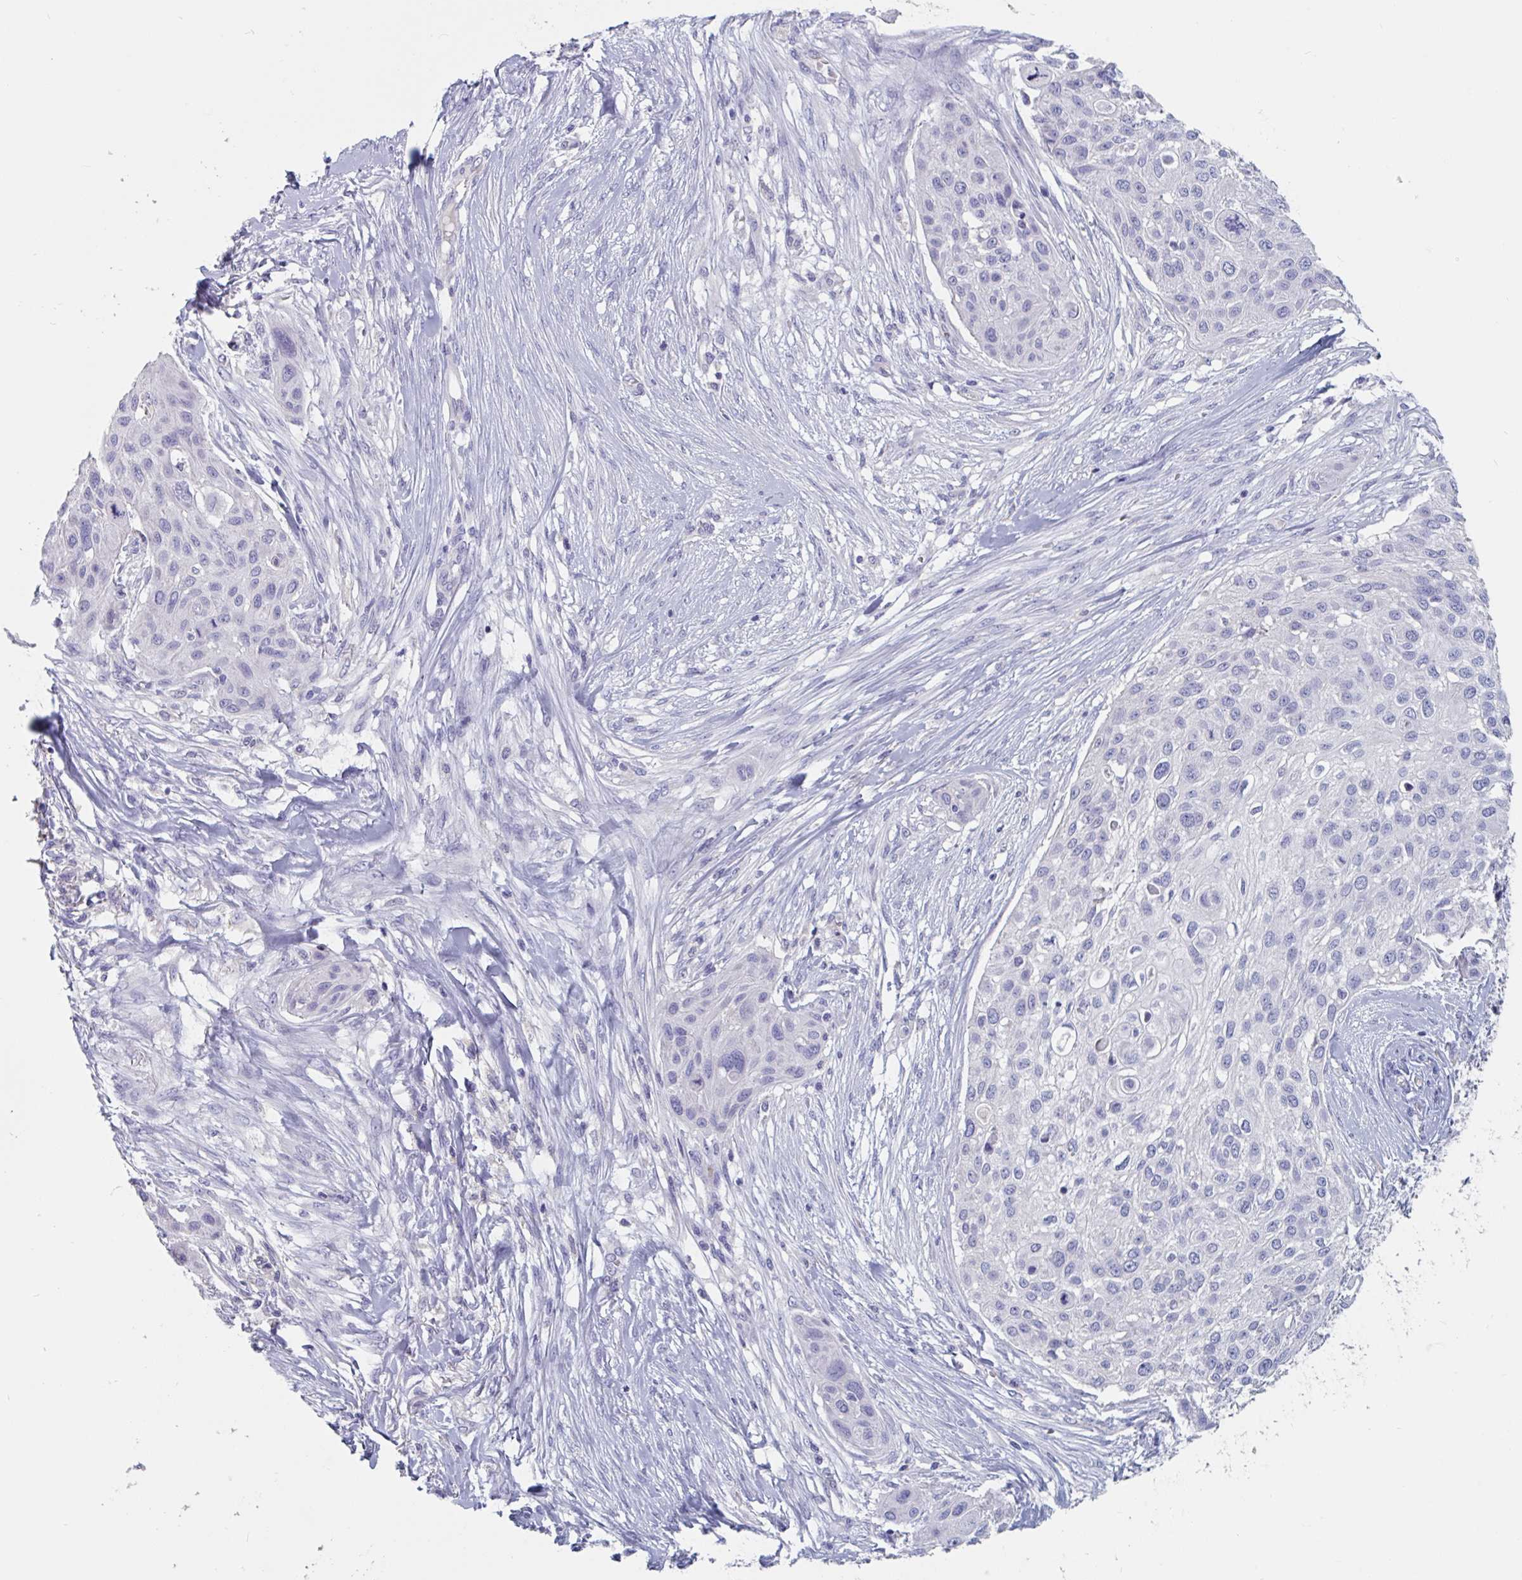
{"staining": {"intensity": "negative", "quantity": "none", "location": "none"}, "tissue": "skin cancer", "cell_type": "Tumor cells", "image_type": "cancer", "snomed": [{"axis": "morphology", "description": "Squamous cell carcinoma, NOS"}, {"axis": "topography", "description": "Skin"}], "caption": "DAB immunohistochemical staining of human skin cancer demonstrates no significant expression in tumor cells.", "gene": "ABHD16A", "patient": {"sex": "female", "age": 87}}